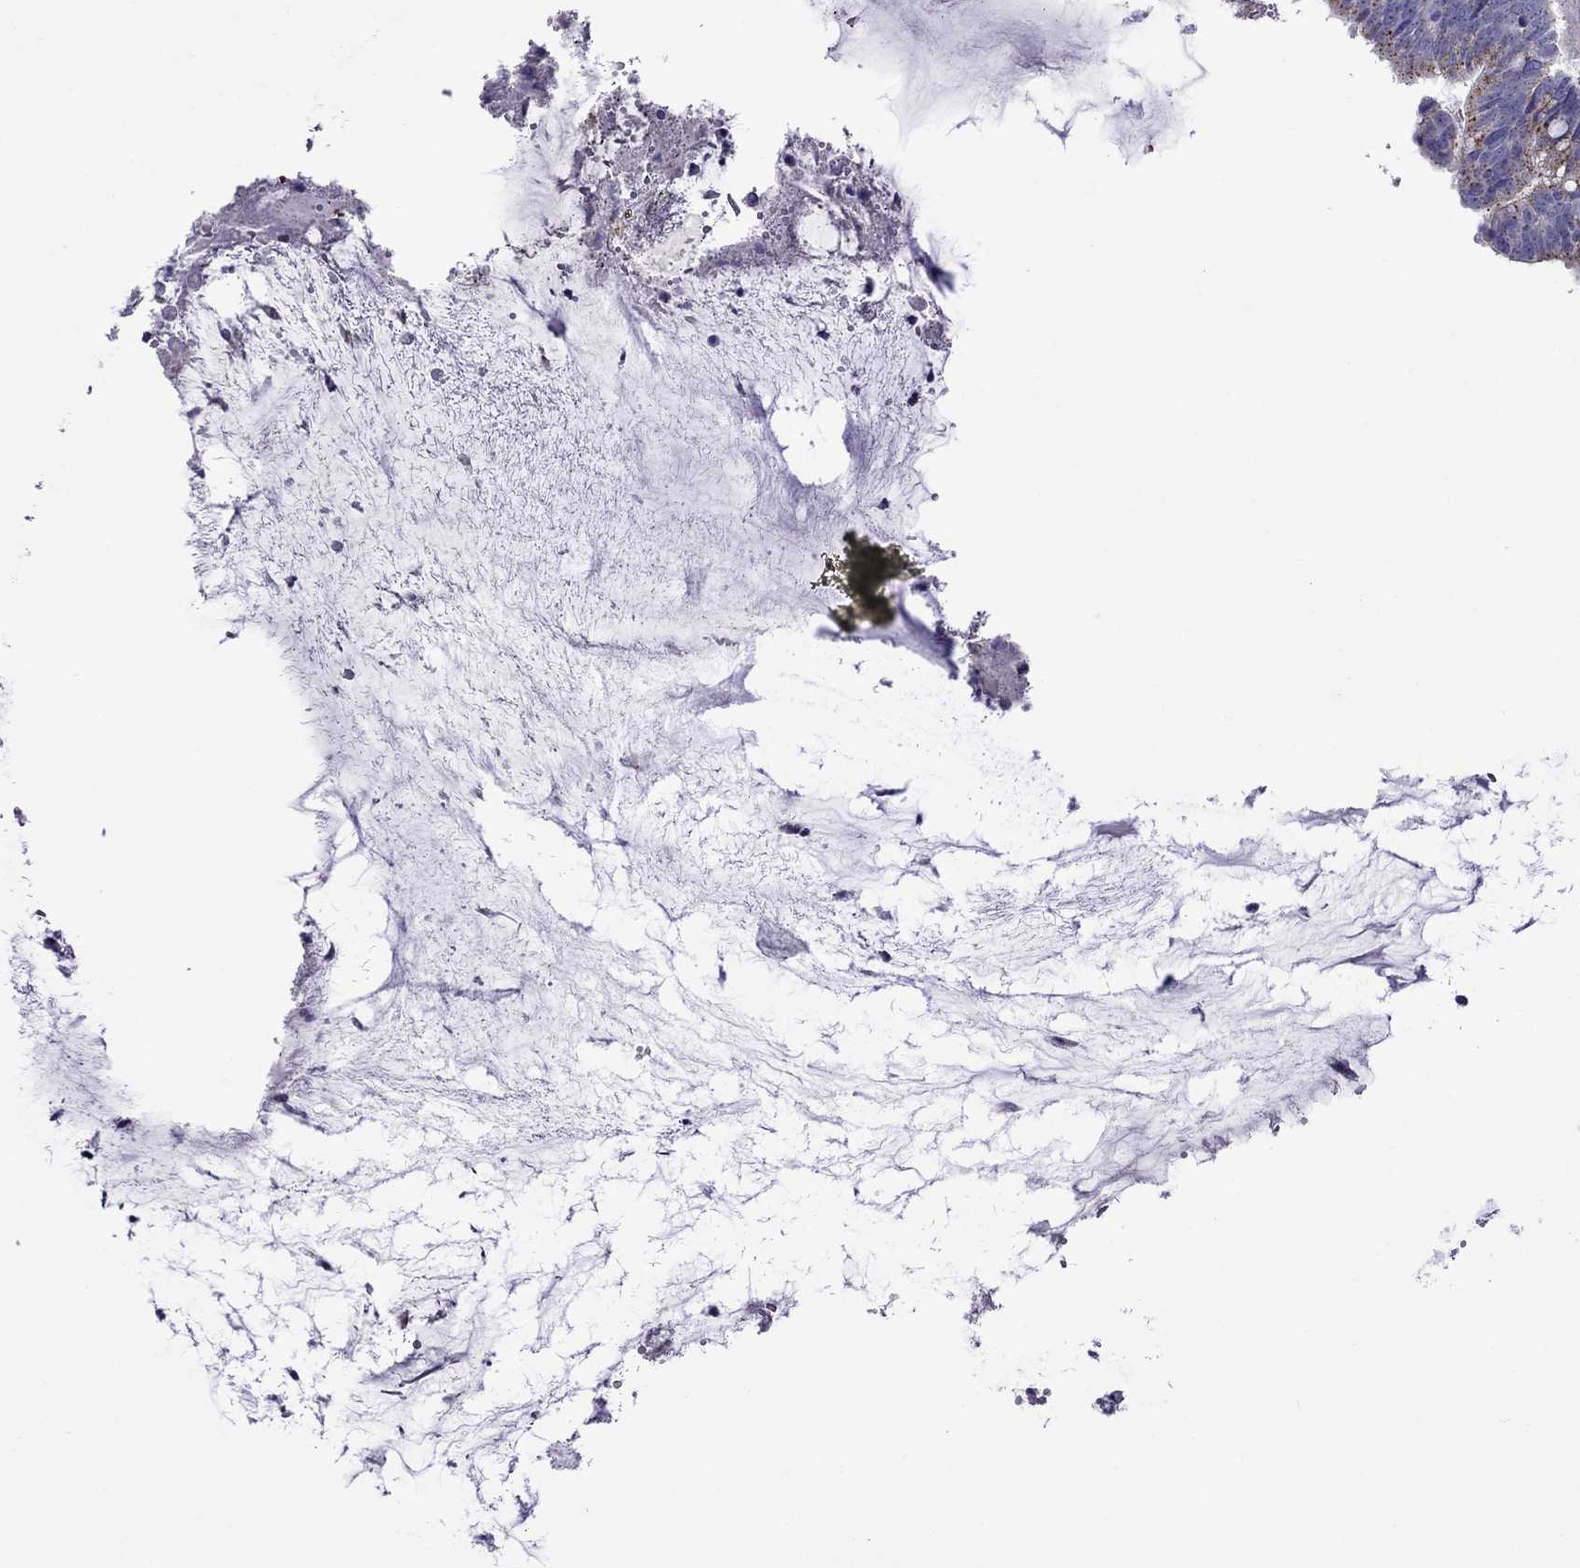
{"staining": {"intensity": "moderate", "quantity": "25%-75%", "location": "cytoplasmic/membranous"}, "tissue": "colorectal cancer", "cell_type": "Tumor cells", "image_type": "cancer", "snomed": [{"axis": "morphology", "description": "Adenocarcinoma, NOS"}, {"axis": "topography", "description": "Colon"}], "caption": "Colorectal adenocarcinoma stained with DAB immunohistochemistry (IHC) shows medium levels of moderate cytoplasmic/membranous staining in approximately 25%-75% of tumor cells.", "gene": "MPZ", "patient": {"sex": "female", "age": 43}}